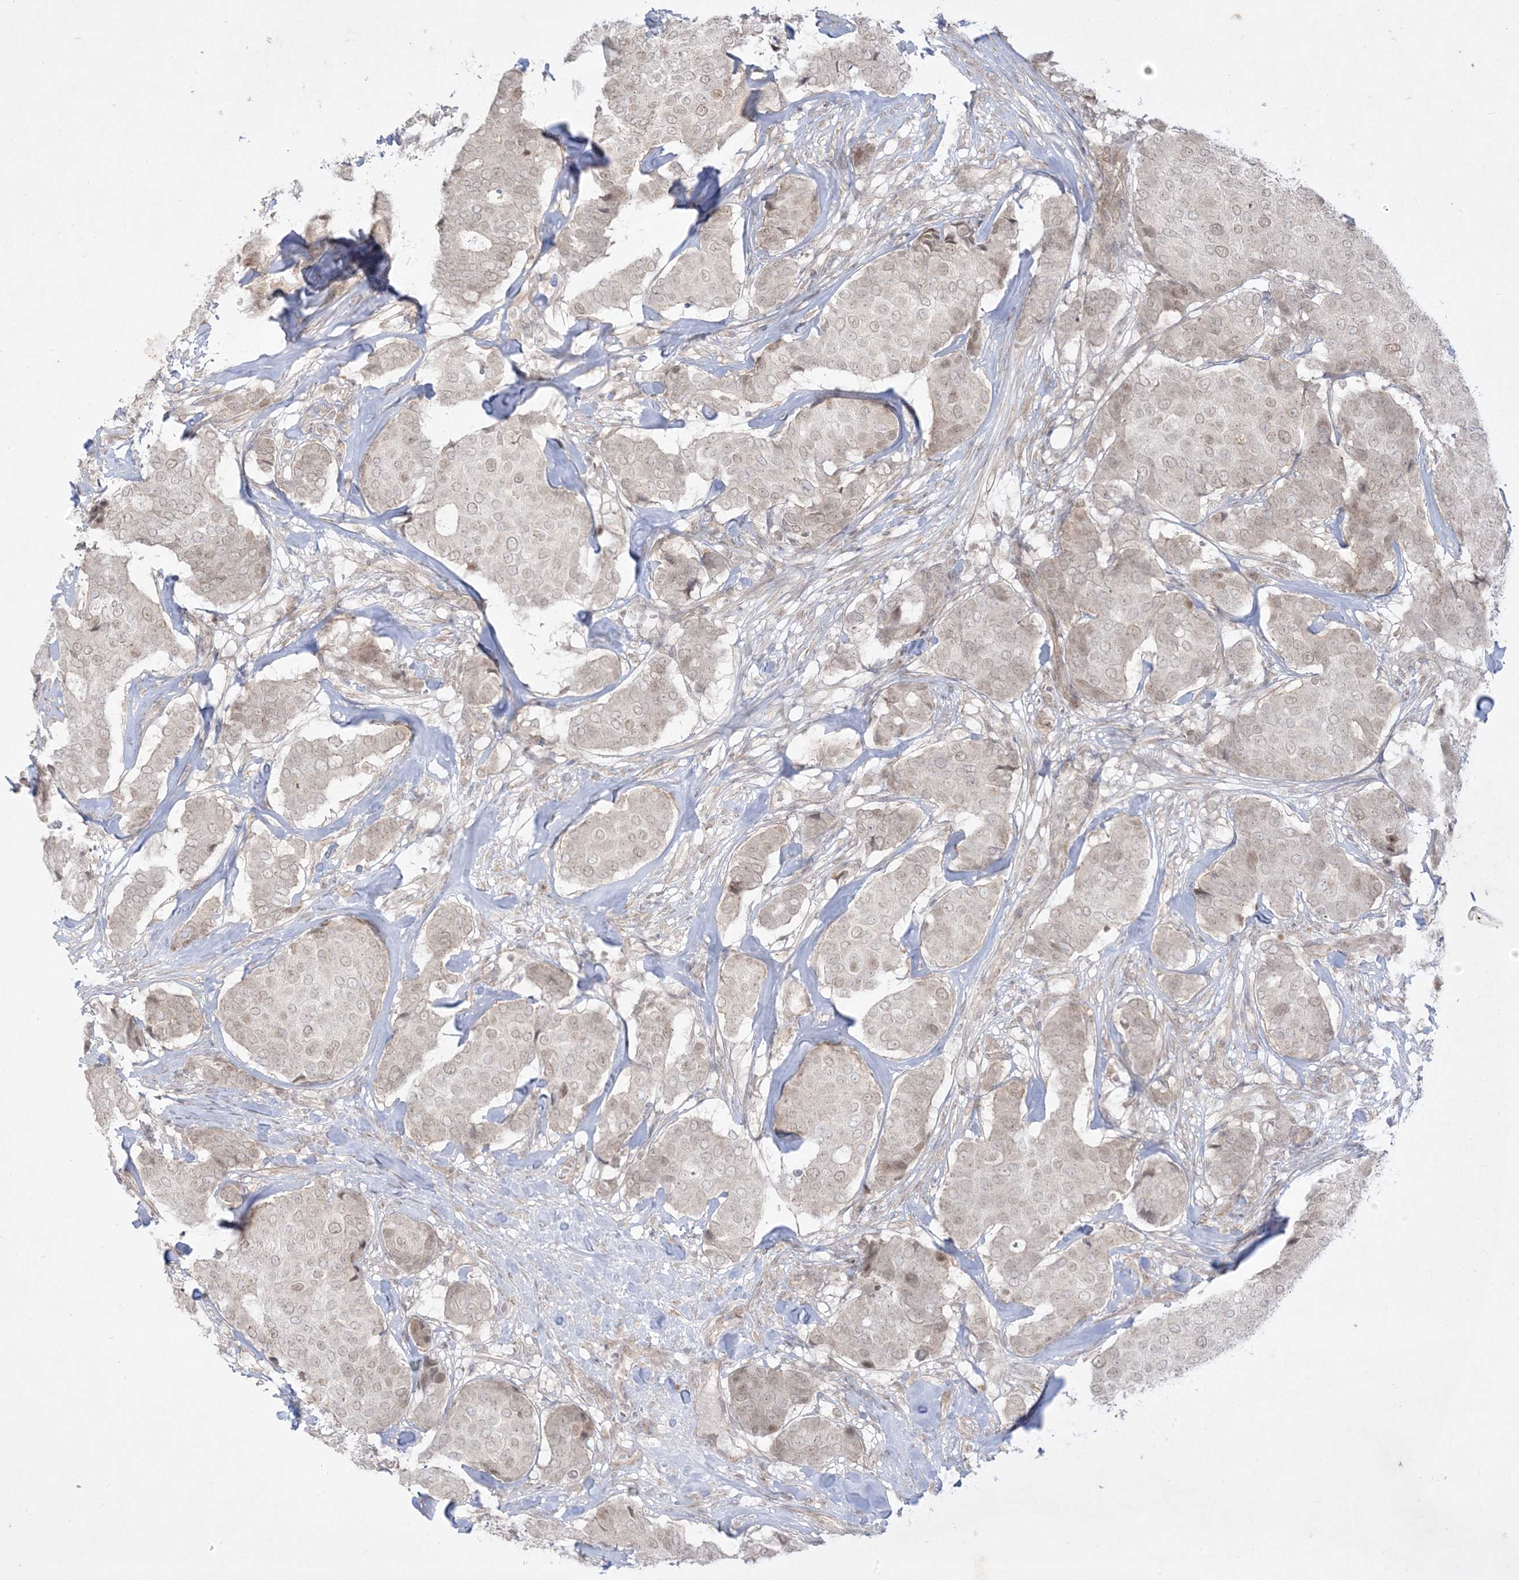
{"staining": {"intensity": "weak", "quantity": "25%-75%", "location": "nuclear"}, "tissue": "breast cancer", "cell_type": "Tumor cells", "image_type": "cancer", "snomed": [{"axis": "morphology", "description": "Duct carcinoma"}, {"axis": "topography", "description": "Breast"}], "caption": "Immunohistochemical staining of breast cancer exhibits low levels of weak nuclear protein staining in about 25%-75% of tumor cells.", "gene": "PTK6", "patient": {"sex": "female", "age": 75}}